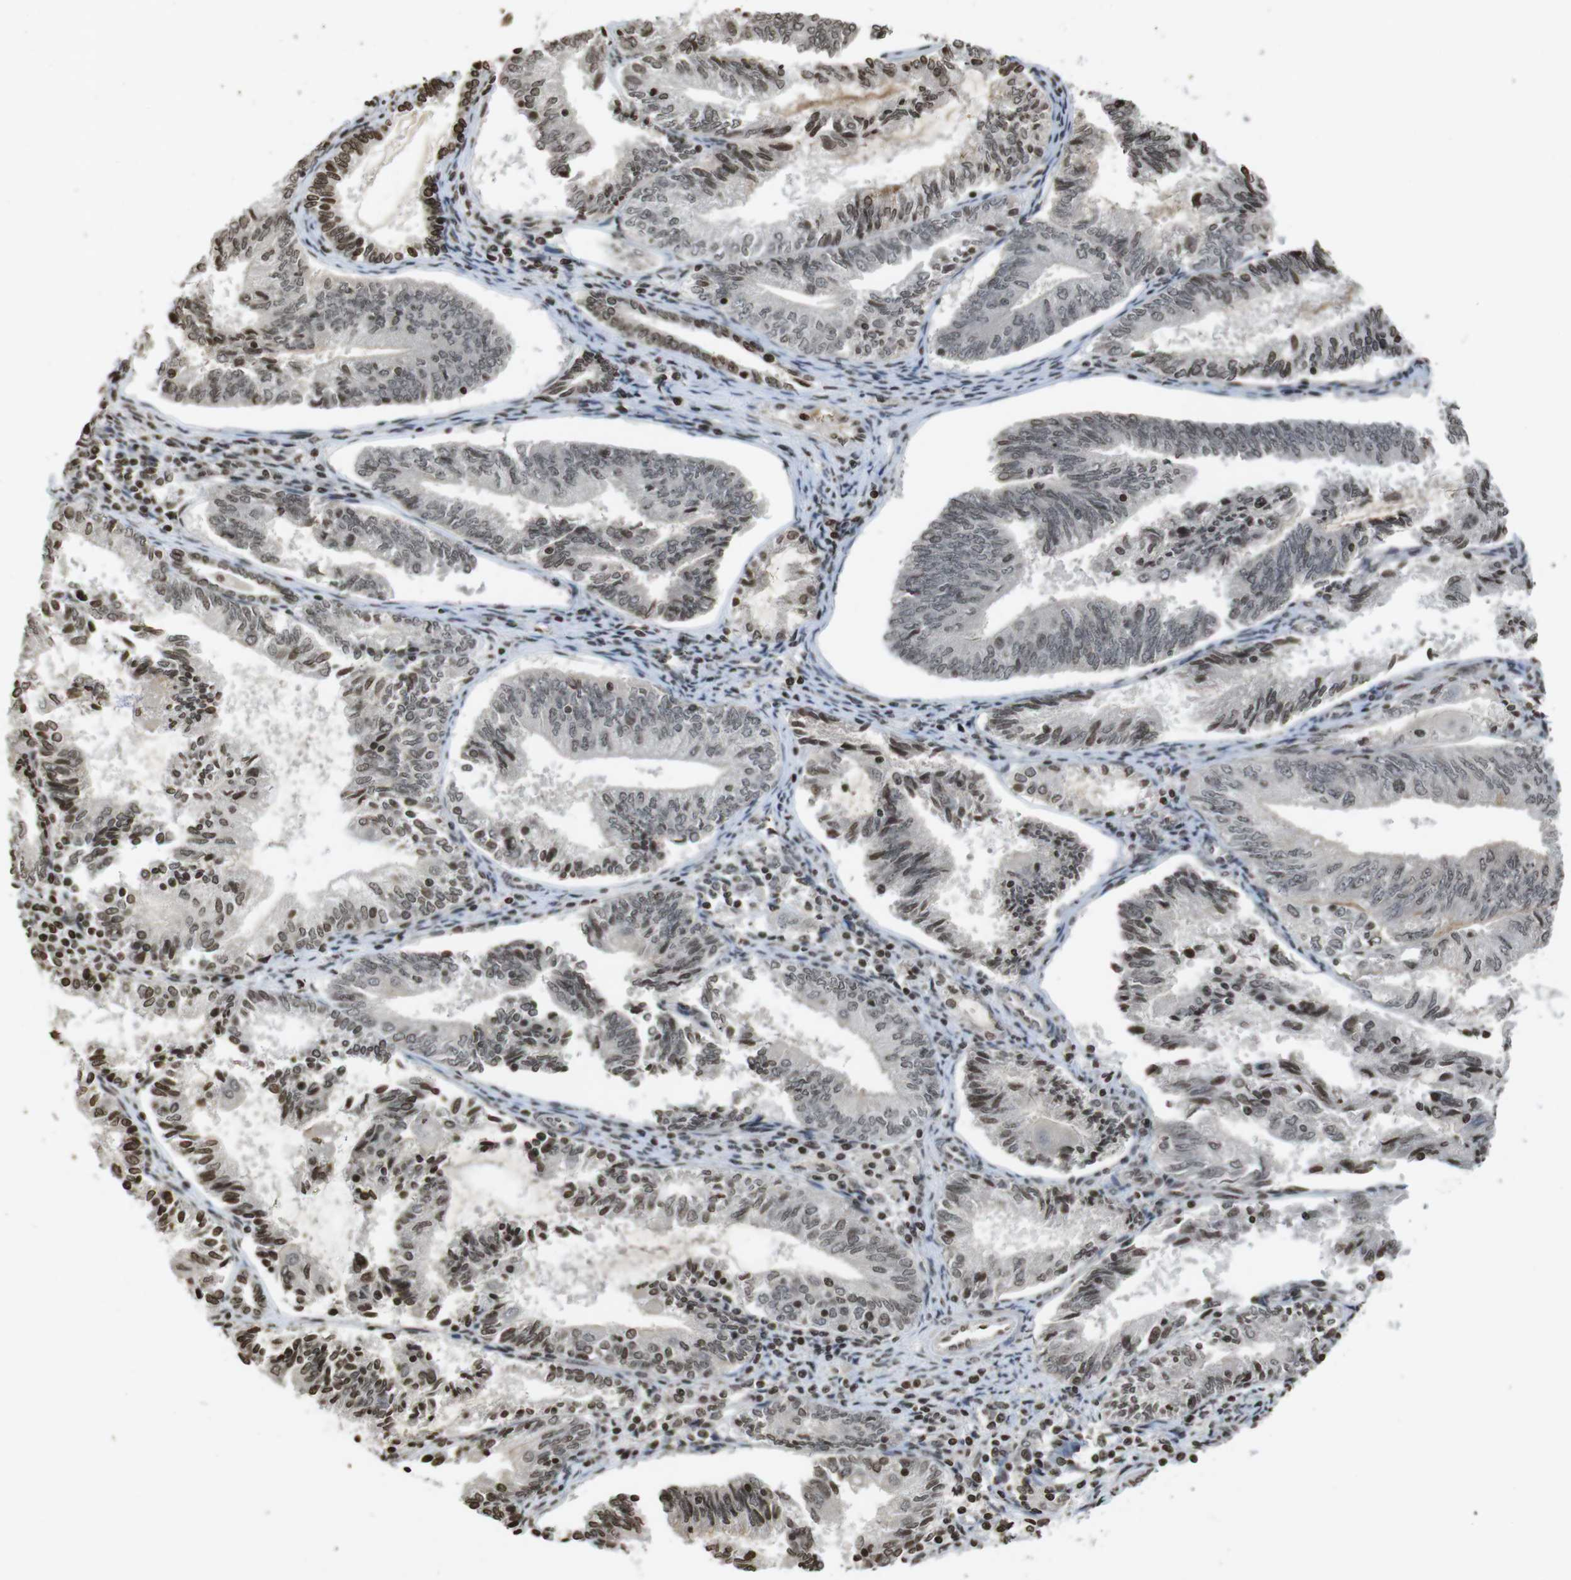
{"staining": {"intensity": "moderate", "quantity": "<25%", "location": "nuclear"}, "tissue": "endometrial cancer", "cell_type": "Tumor cells", "image_type": "cancer", "snomed": [{"axis": "morphology", "description": "Adenocarcinoma, NOS"}, {"axis": "topography", "description": "Endometrium"}], "caption": "The micrograph reveals immunohistochemical staining of endometrial cancer (adenocarcinoma). There is moderate nuclear staining is seen in about <25% of tumor cells. The protein of interest is stained brown, and the nuclei are stained in blue (DAB (3,3'-diaminobenzidine) IHC with brightfield microscopy, high magnification).", "gene": "FOXA3", "patient": {"sex": "female", "age": 81}}